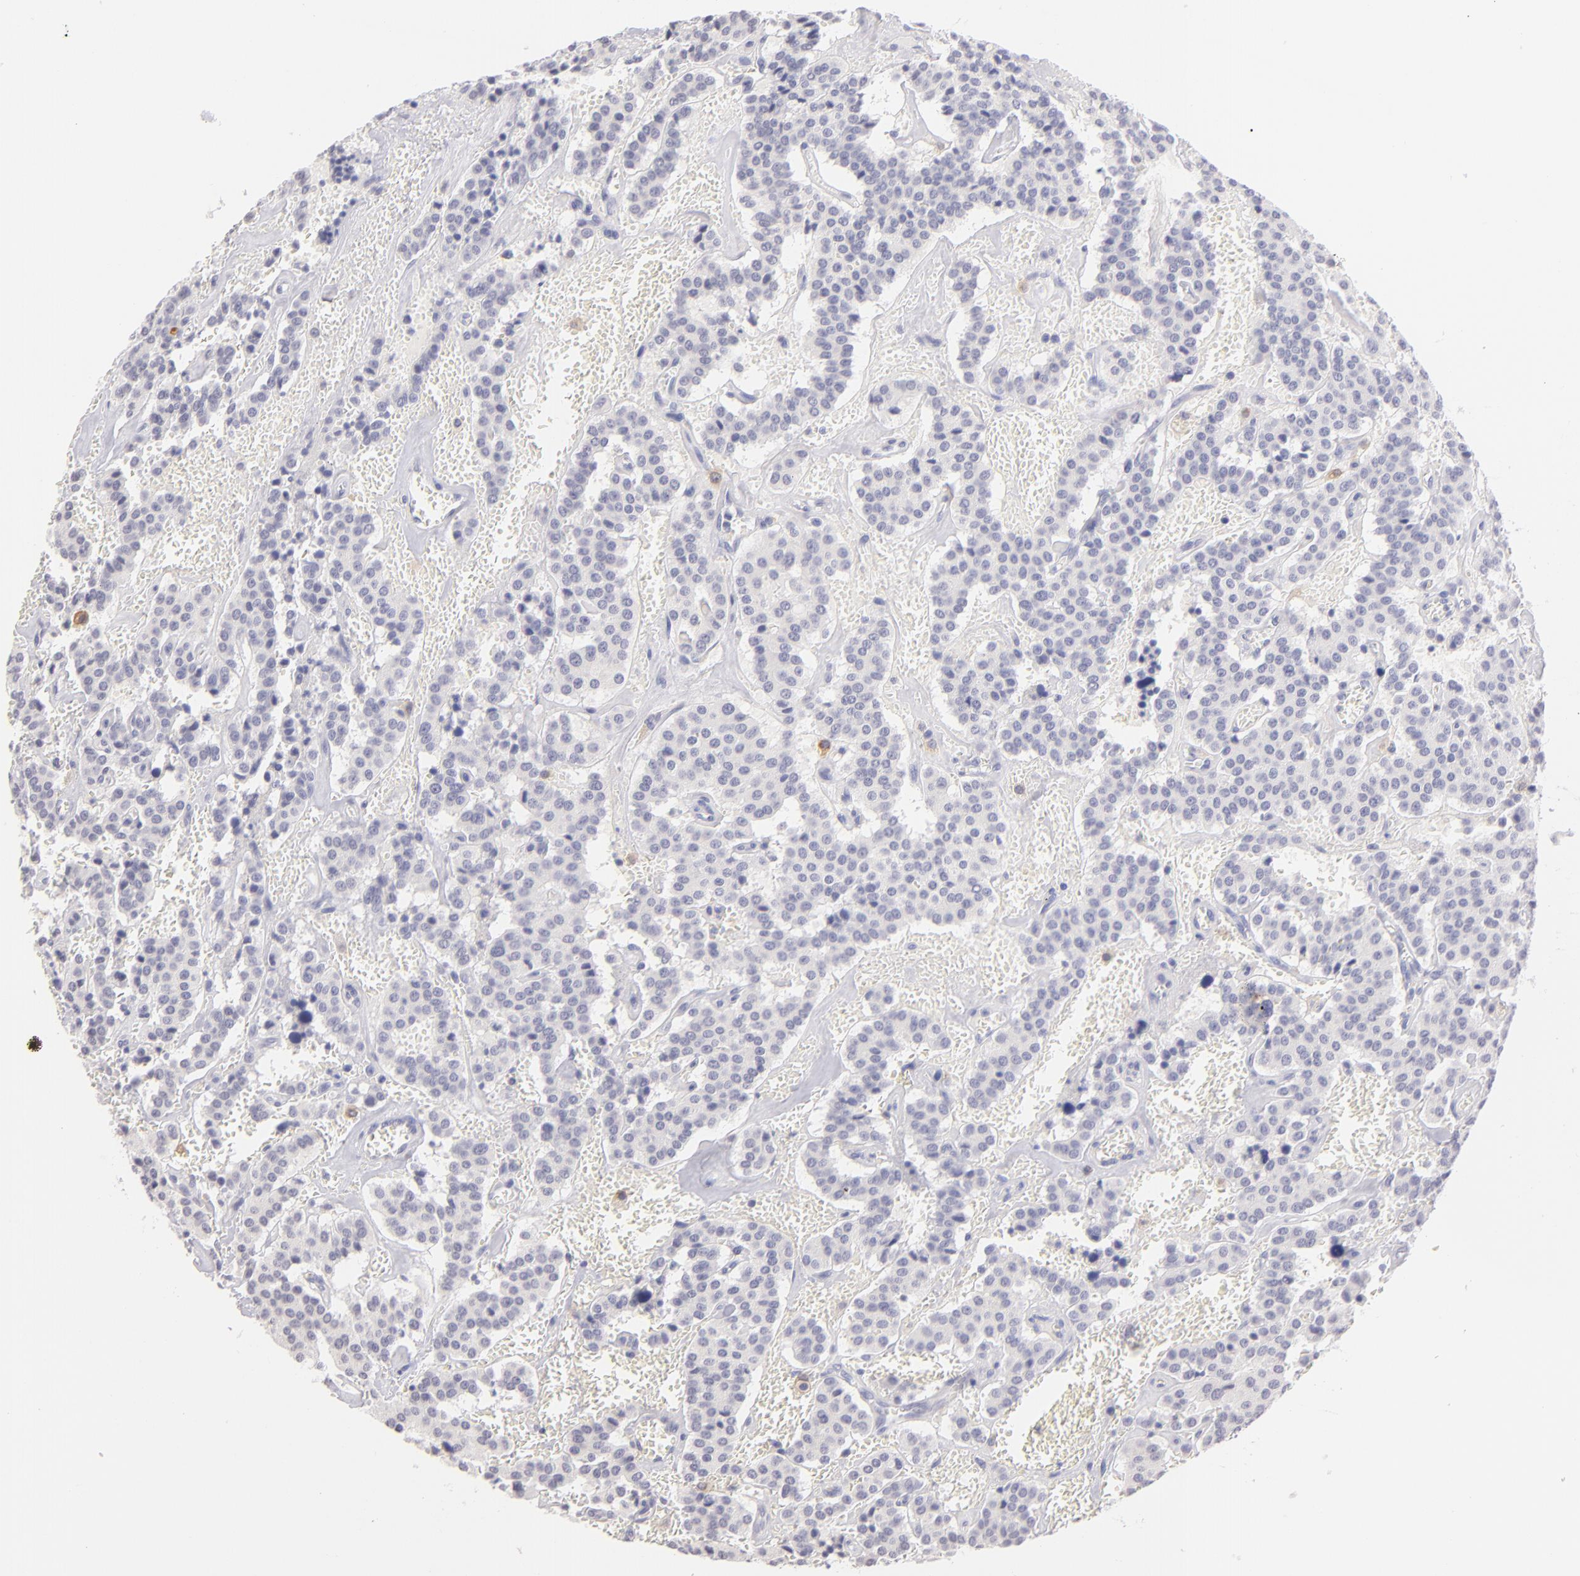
{"staining": {"intensity": "negative", "quantity": "none", "location": "none"}, "tissue": "carcinoid", "cell_type": "Tumor cells", "image_type": "cancer", "snomed": [{"axis": "morphology", "description": "Carcinoid, malignant, NOS"}, {"axis": "topography", "description": "Bronchus"}], "caption": "The photomicrograph shows no staining of tumor cells in carcinoid (malignant). (DAB (3,3'-diaminobenzidine) immunohistochemistry, high magnification).", "gene": "IL2RA", "patient": {"sex": "male", "age": 55}}